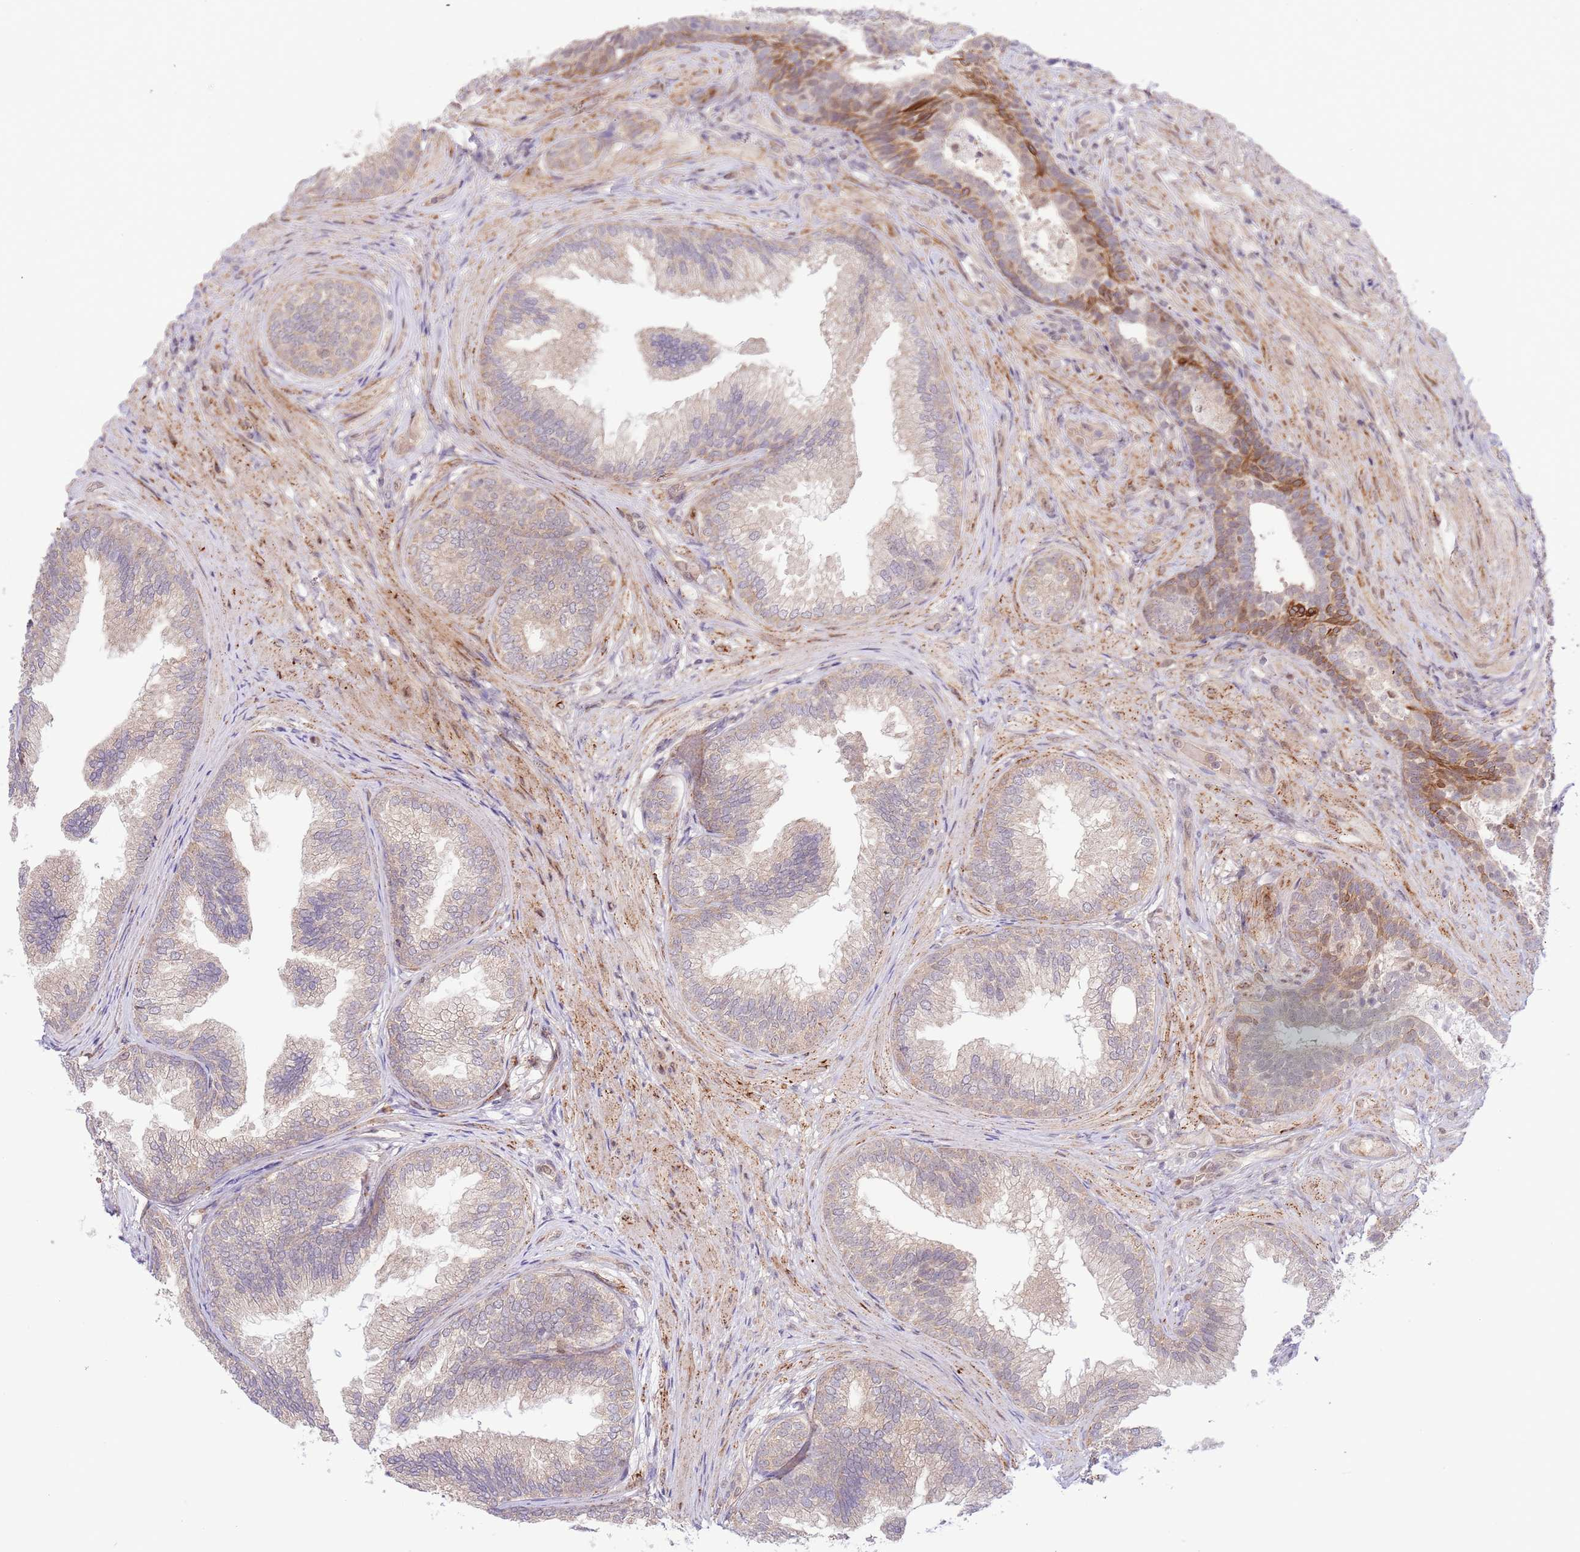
{"staining": {"intensity": "moderate", "quantity": "<25%", "location": "cytoplasmic/membranous"}, "tissue": "prostate", "cell_type": "Glandular cells", "image_type": "normal", "snomed": [{"axis": "morphology", "description": "Normal tissue, NOS"}, {"axis": "topography", "description": "Prostate"}], "caption": "Immunohistochemical staining of benign human prostate reveals moderate cytoplasmic/membranous protein staining in approximately <25% of glandular cells.", "gene": "CHD1", "patient": {"sex": "male", "age": 76}}